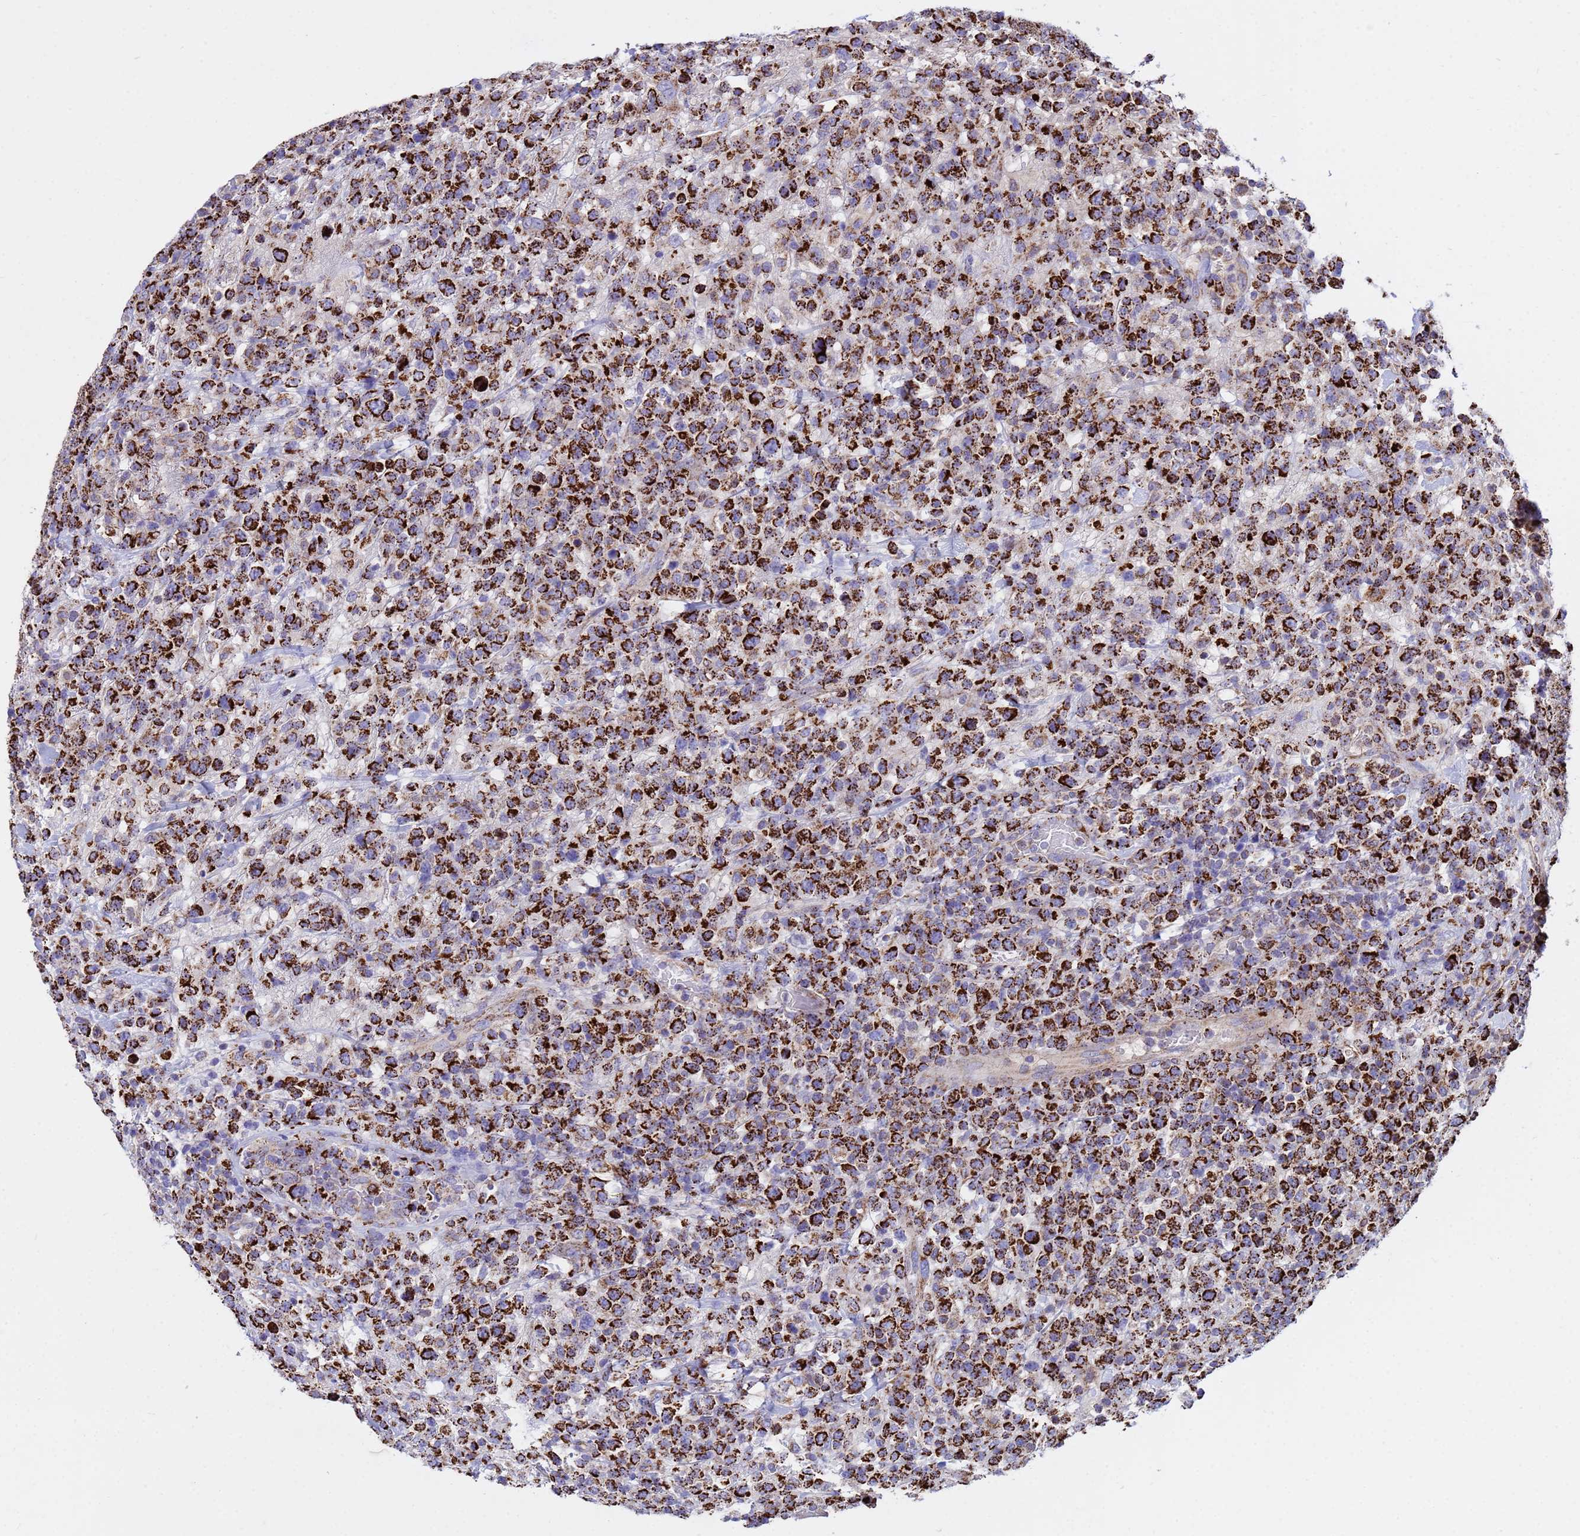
{"staining": {"intensity": "strong", "quantity": ">75%", "location": "cytoplasmic/membranous"}, "tissue": "lymphoma", "cell_type": "Tumor cells", "image_type": "cancer", "snomed": [{"axis": "morphology", "description": "Malignant lymphoma, non-Hodgkin's type, High grade"}, {"axis": "topography", "description": "Colon"}], "caption": "This photomicrograph displays malignant lymphoma, non-Hodgkin's type (high-grade) stained with IHC to label a protein in brown. The cytoplasmic/membranous of tumor cells show strong positivity for the protein. Nuclei are counter-stained blue.", "gene": "TUBGCP3", "patient": {"sex": "female", "age": 53}}